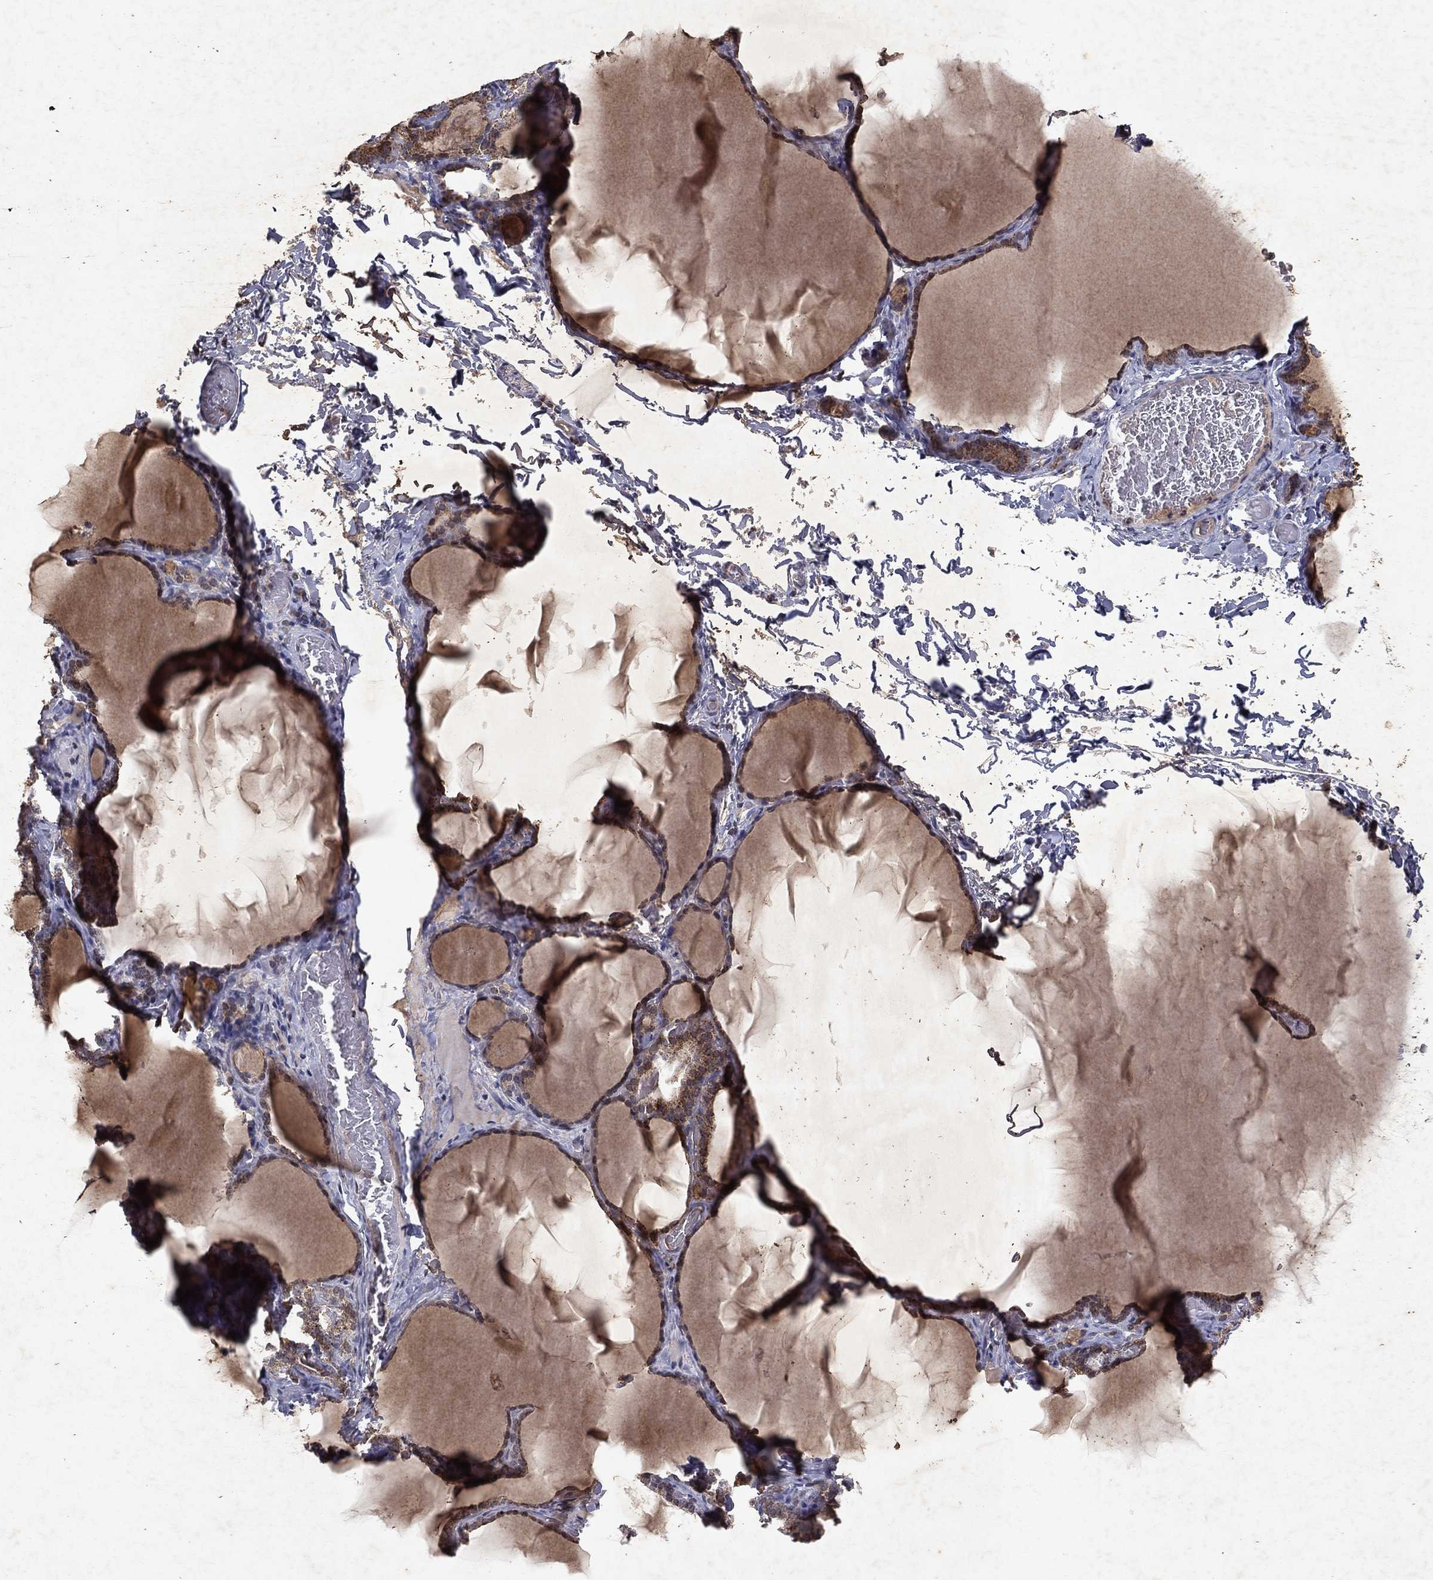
{"staining": {"intensity": "moderate", "quantity": "25%-75%", "location": "cytoplasmic/membranous"}, "tissue": "thyroid gland", "cell_type": "Glandular cells", "image_type": "normal", "snomed": [{"axis": "morphology", "description": "Normal tissue, NOS"}, {"axis": "morphology", "description": "Hyperplasia, NOS"}, {"axis": "topography", "description": "Thyroid gland"}], "caption": "A micrograph of thyroid gland stained for a protein reveals moderate cytoplasmic/membranous brown staining in glandular cells.", "gene": "PYROXD2", "patient": {"sex": "female", "age": 27}}